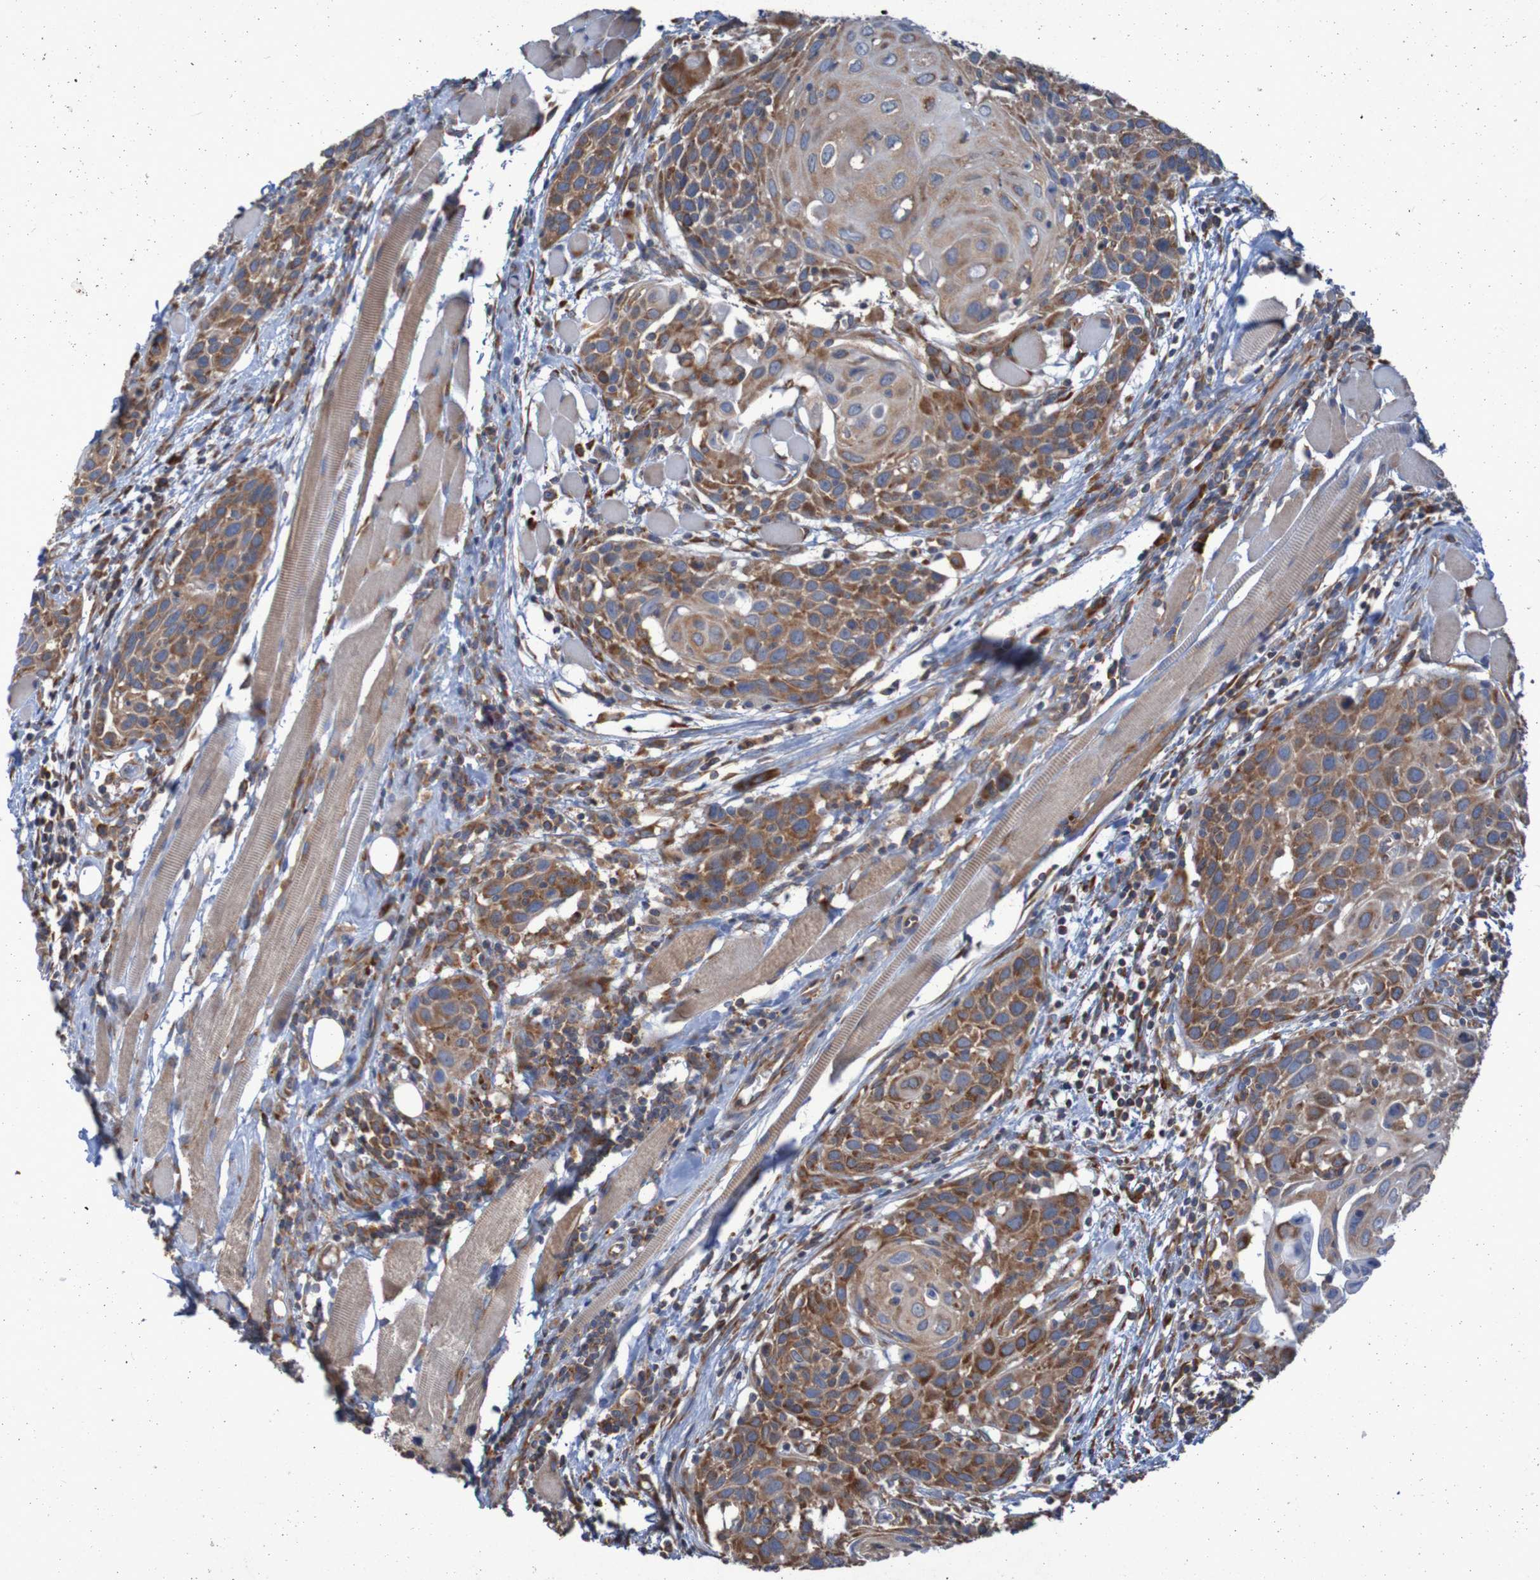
{"staining": {"intensity": "strong", "quantity": ">75%", "location": "cytoplasmic/membranous"}, "tissue": "head and neck cancer", "cell_type": "Tumor cells", "image_type": "cancer", "snomed": [{"axis": "morphology", "description": "Squamous cell carcinoma, NOS"}, {"axis": "topography", "description": "Oral tissue"}, {"axis": "topography", "description": "Head-Neck"}], "caption": "Head and neck cancer was stained to show a protein in brown. There is high levels of strong cytoplasmic/membranous staining in approximately >75% of tumor cells. (DAB IHC with brightfield microscopy, high magnification).", "gene": "RPL10", "patient": {"sex": "female", "age": 50}}